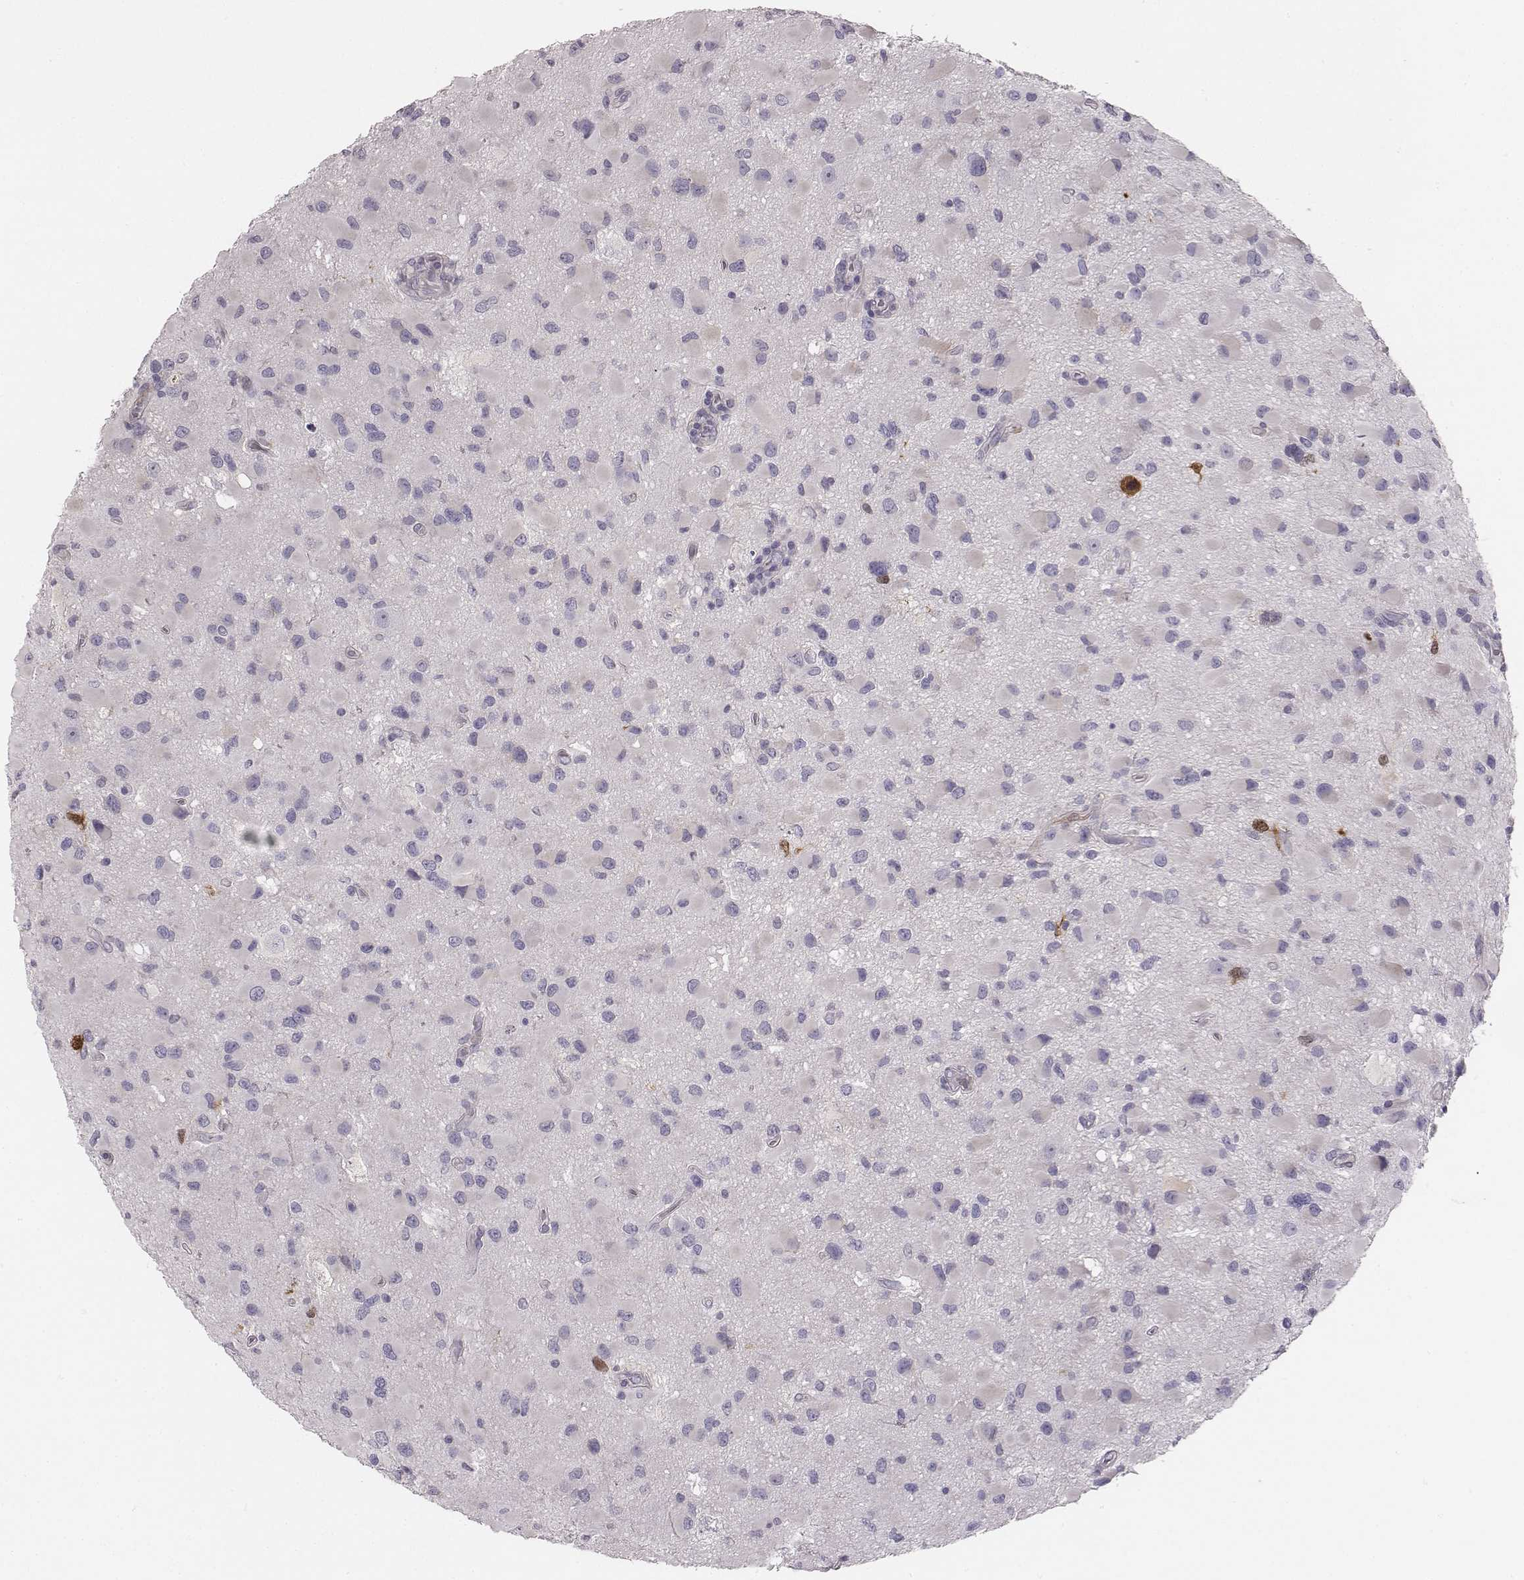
{"staining": {"intensity": "negative", "quantity": "none", "location": "none"}, "tissue": "glioma", "cell_type": "Tumor cells", "image_type": "cancer", "snomed": [{"axis": "morphology", "description": "Glioma, malignant, Low grade"}, {"axis": "topography", "description": "Brain"}], "caption": "The IHC histopathology image has no significant expression in tumor cells of low-grade glioma (malignant) tissue.", "gene": "PBK", "patient": {"sex": "female", "age": 32}}